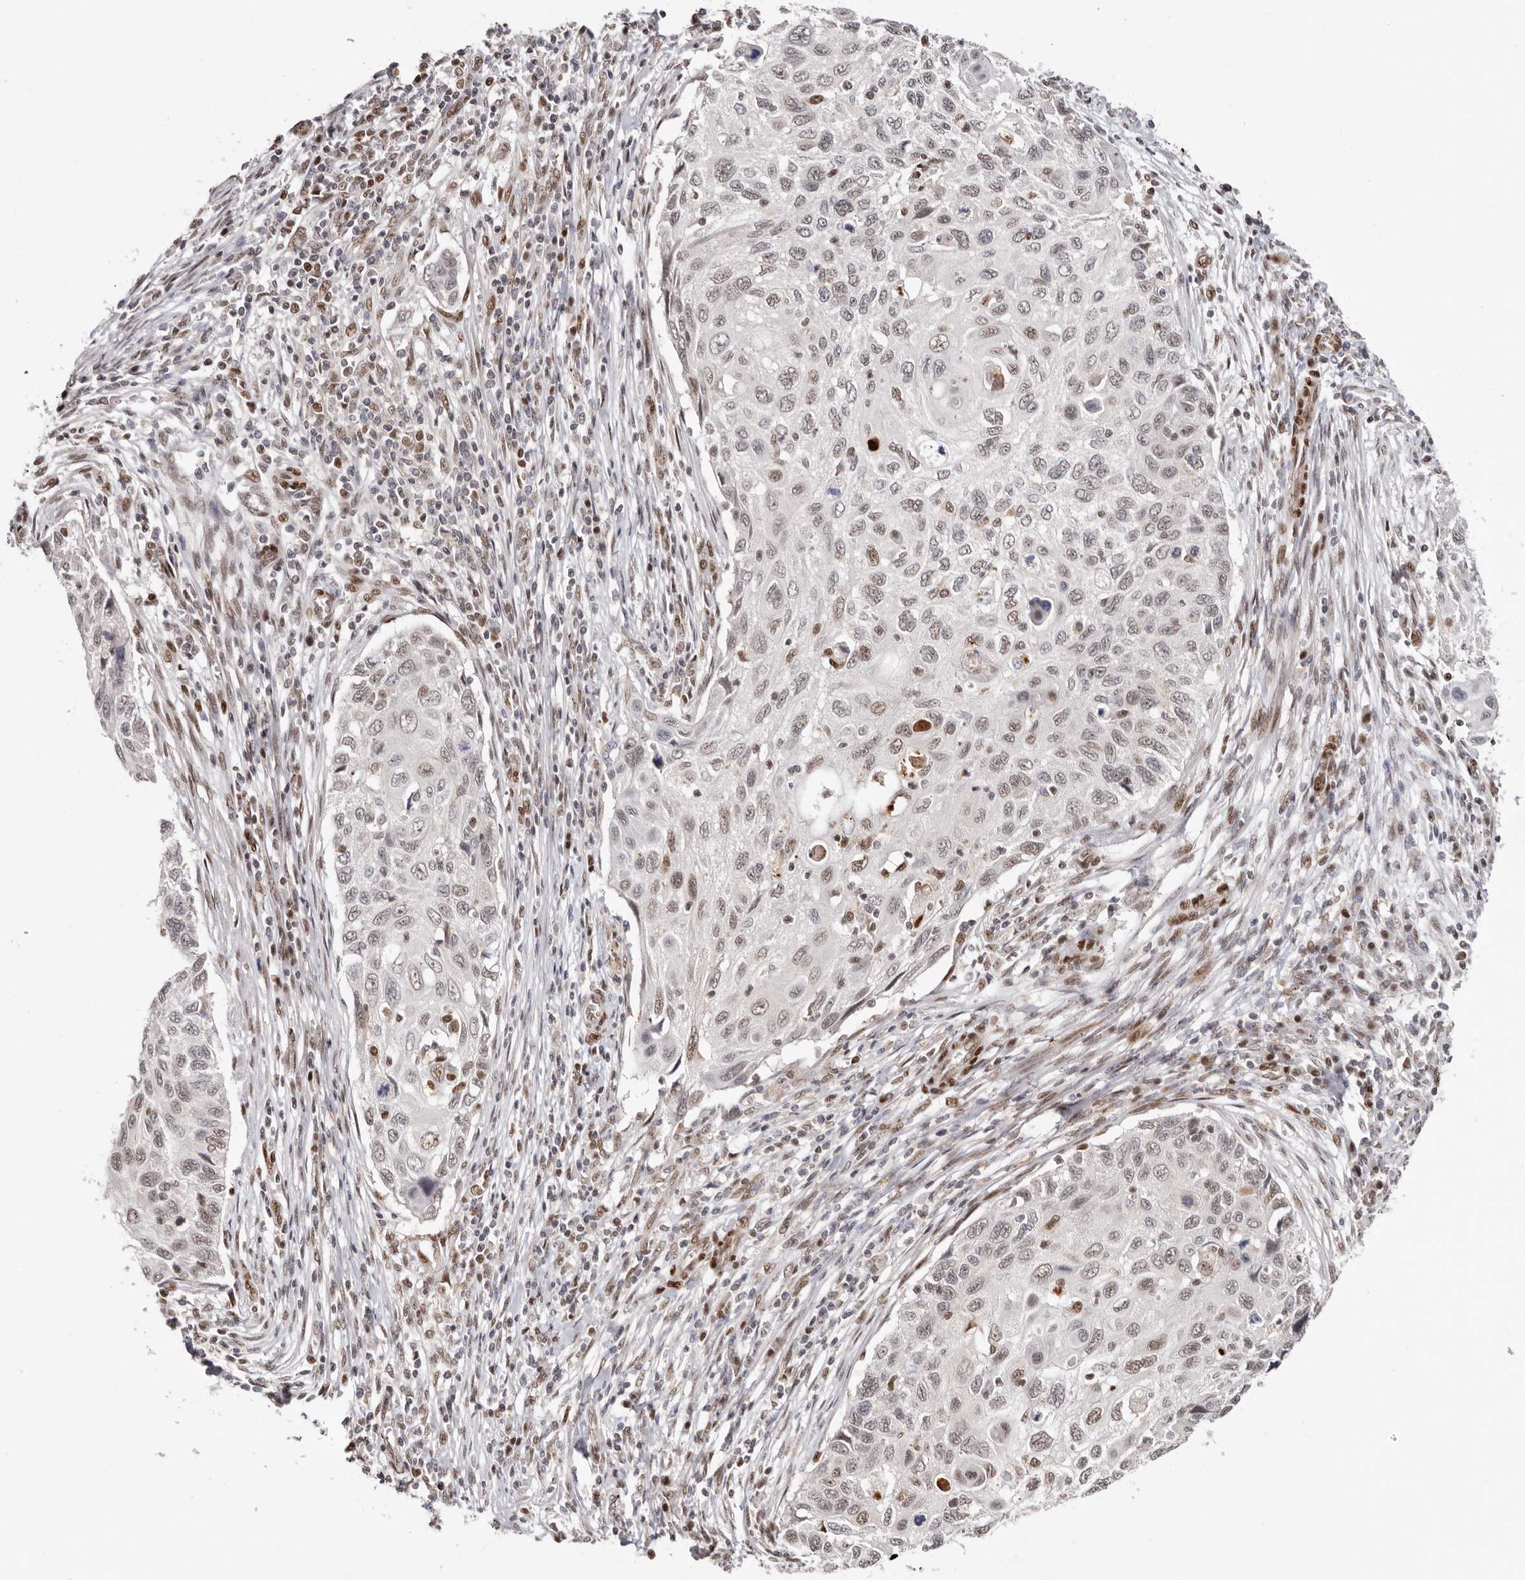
{"staining": {"intensity": "weak", "quantity": "25%-75%", "location": "nuclear"}, "tissue": "cervical cancer", "cell_type": "Tumor cells", "image_type": "cancer", "snomed": [{"axis": "morphology", "description": "Squamous cell carcinoma, NOS"}, {"axis": "topography", "description": "Cervix"}], "caption": "Immunohistochemistry (IHC) image of neoplastic tissue: cervical cancer stained using immunohistochemistry reveals low levels of weak protein expression localized specifically in the nuclear of tumor cells, appearing as a nuclear brown color.", "gene": "SMAD7", "patient": {"sex": "female", "age": 70}}